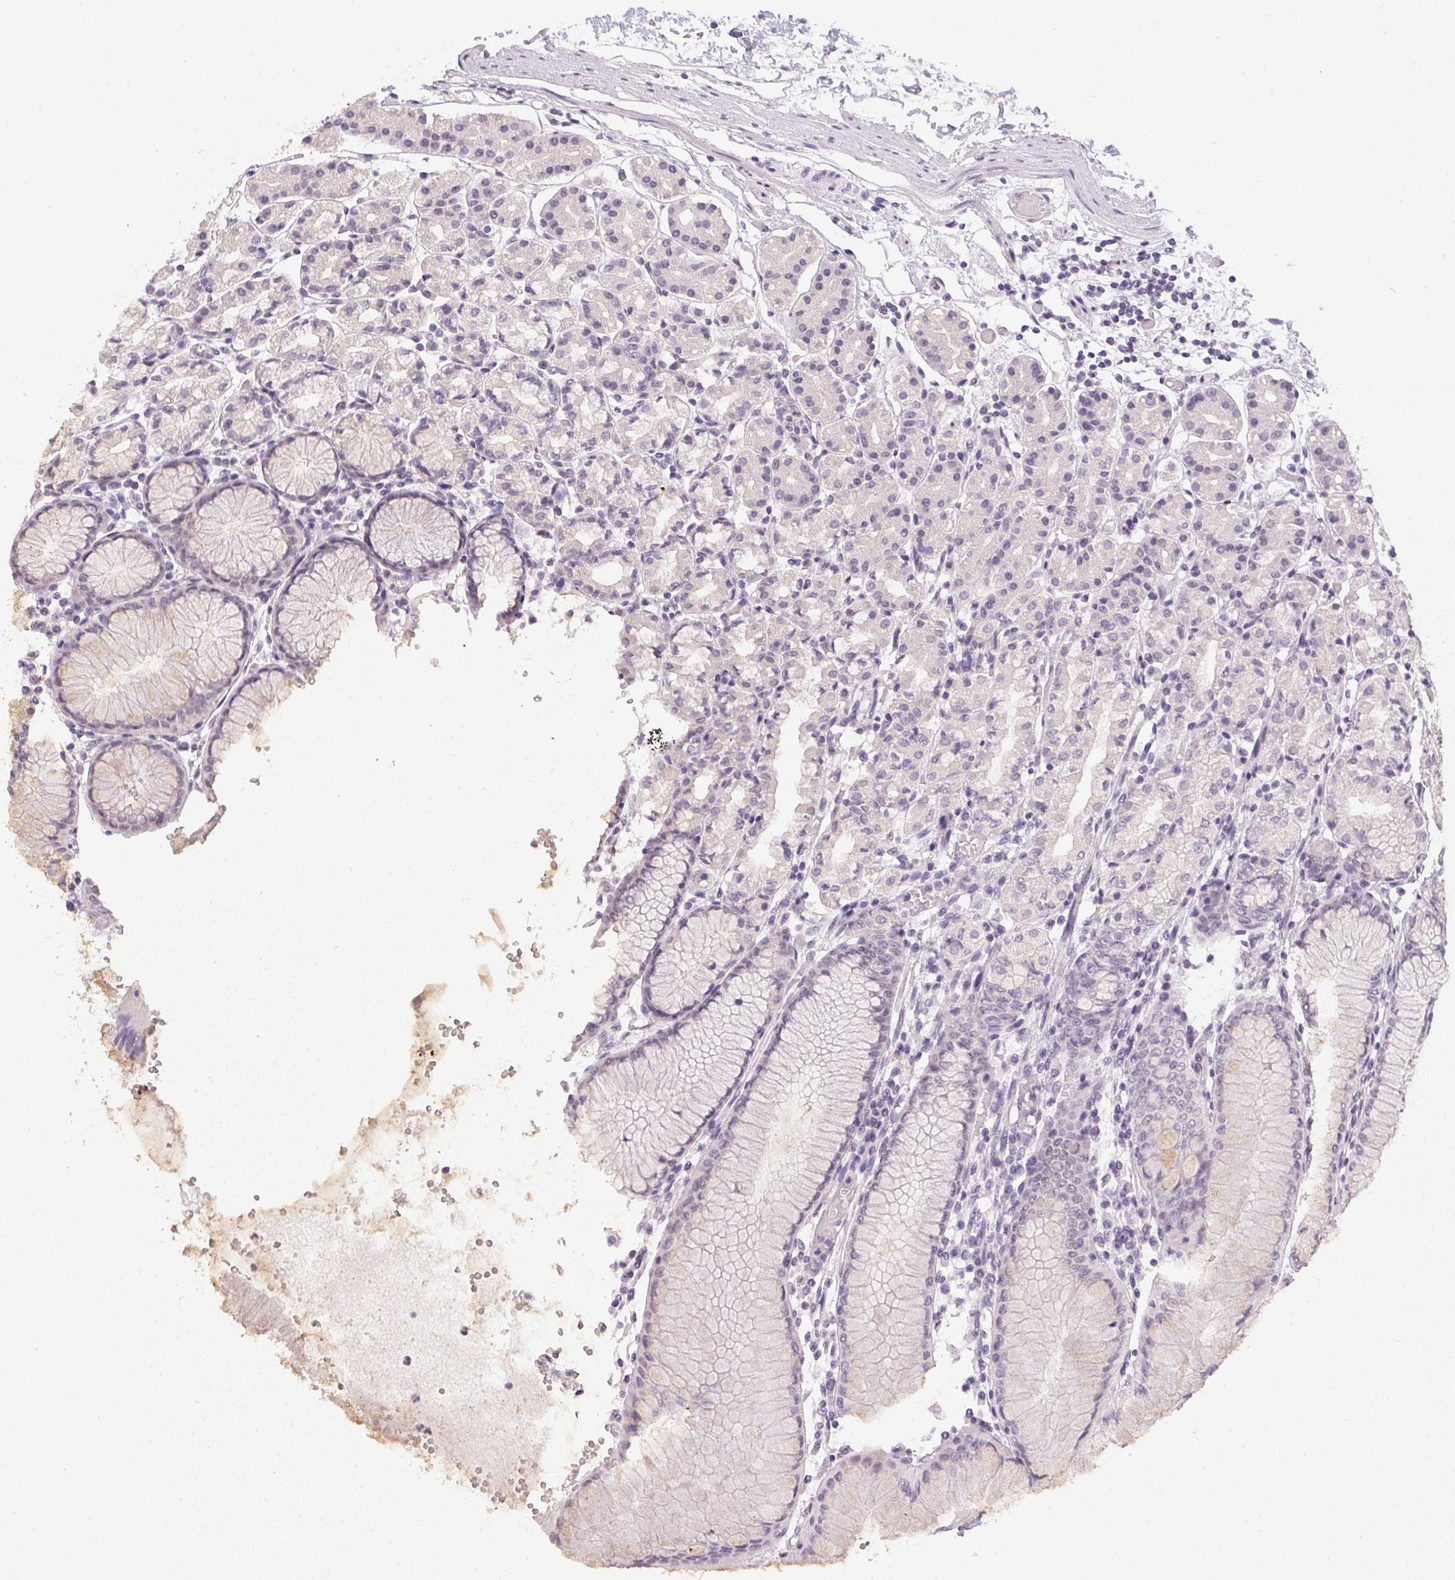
{"staining": {"intensity": "negative", "quantity": "none", "location": "none"}, "tissue": "stomach", "cell_type": "Glandular cells", "image_type": "normal", "snomed": [{"axis": "morphology", "description": "Normal tissue, NOS"}, {"axis": "topography", "description": "Stomach"}], "caption": "IHC image of normal human stomach stained for a protein (brown), which reveals no staining in glandular cells. The staining was performed using DAB (3,3'-diaminobenzidine) to visualize the protein expression in brown, while the nuclei were stained in blue with hematoxylin (Magnification: 20x).", "gene": "PPY", "patient": {"sex": "female", "age": 57}}